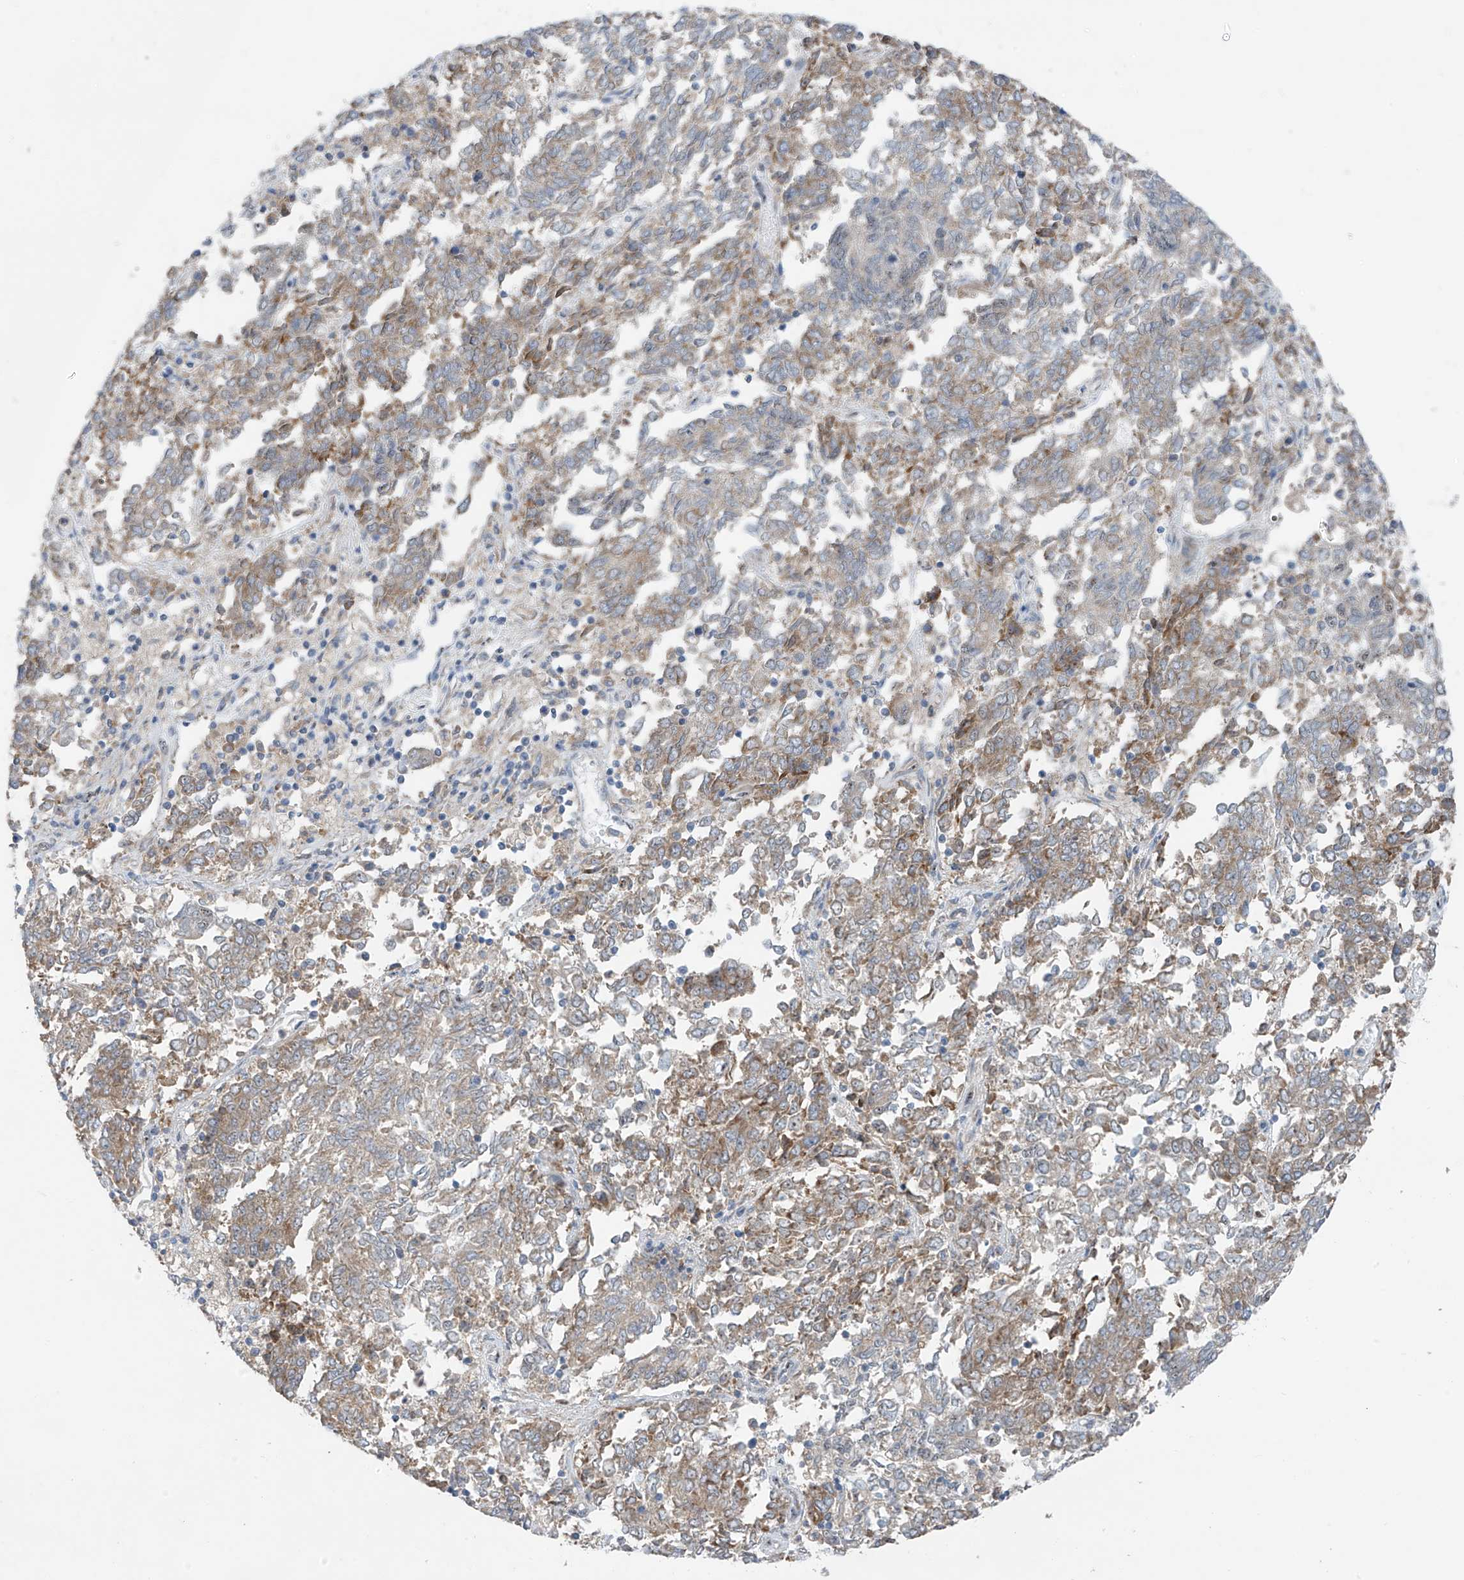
{"staining": {"intensity": "moderate", "quantity": "<25%", "location": "cytoplasmic/membranous"}, "tissue": "endometrial cancer", "cell_type": "Tumor cells", "image_type": "cancer", "snomed": [{"axis": "morphology", "description": "Adenocarcinoma, NOS"}, {"axis": "topography", "description": "Endometrium"}], "caption": "This image displays endometrial cancer (adenocarcinoma) stained with immunohistochemistry (IHC) to label a protein in brown. The cytoplasmic/membranous of tumor cells show moderate positivity for the protein. Nuclei are counter-stained blue.", "gene": "RPL4", "patient": {"sex": "female", "age": 80}}